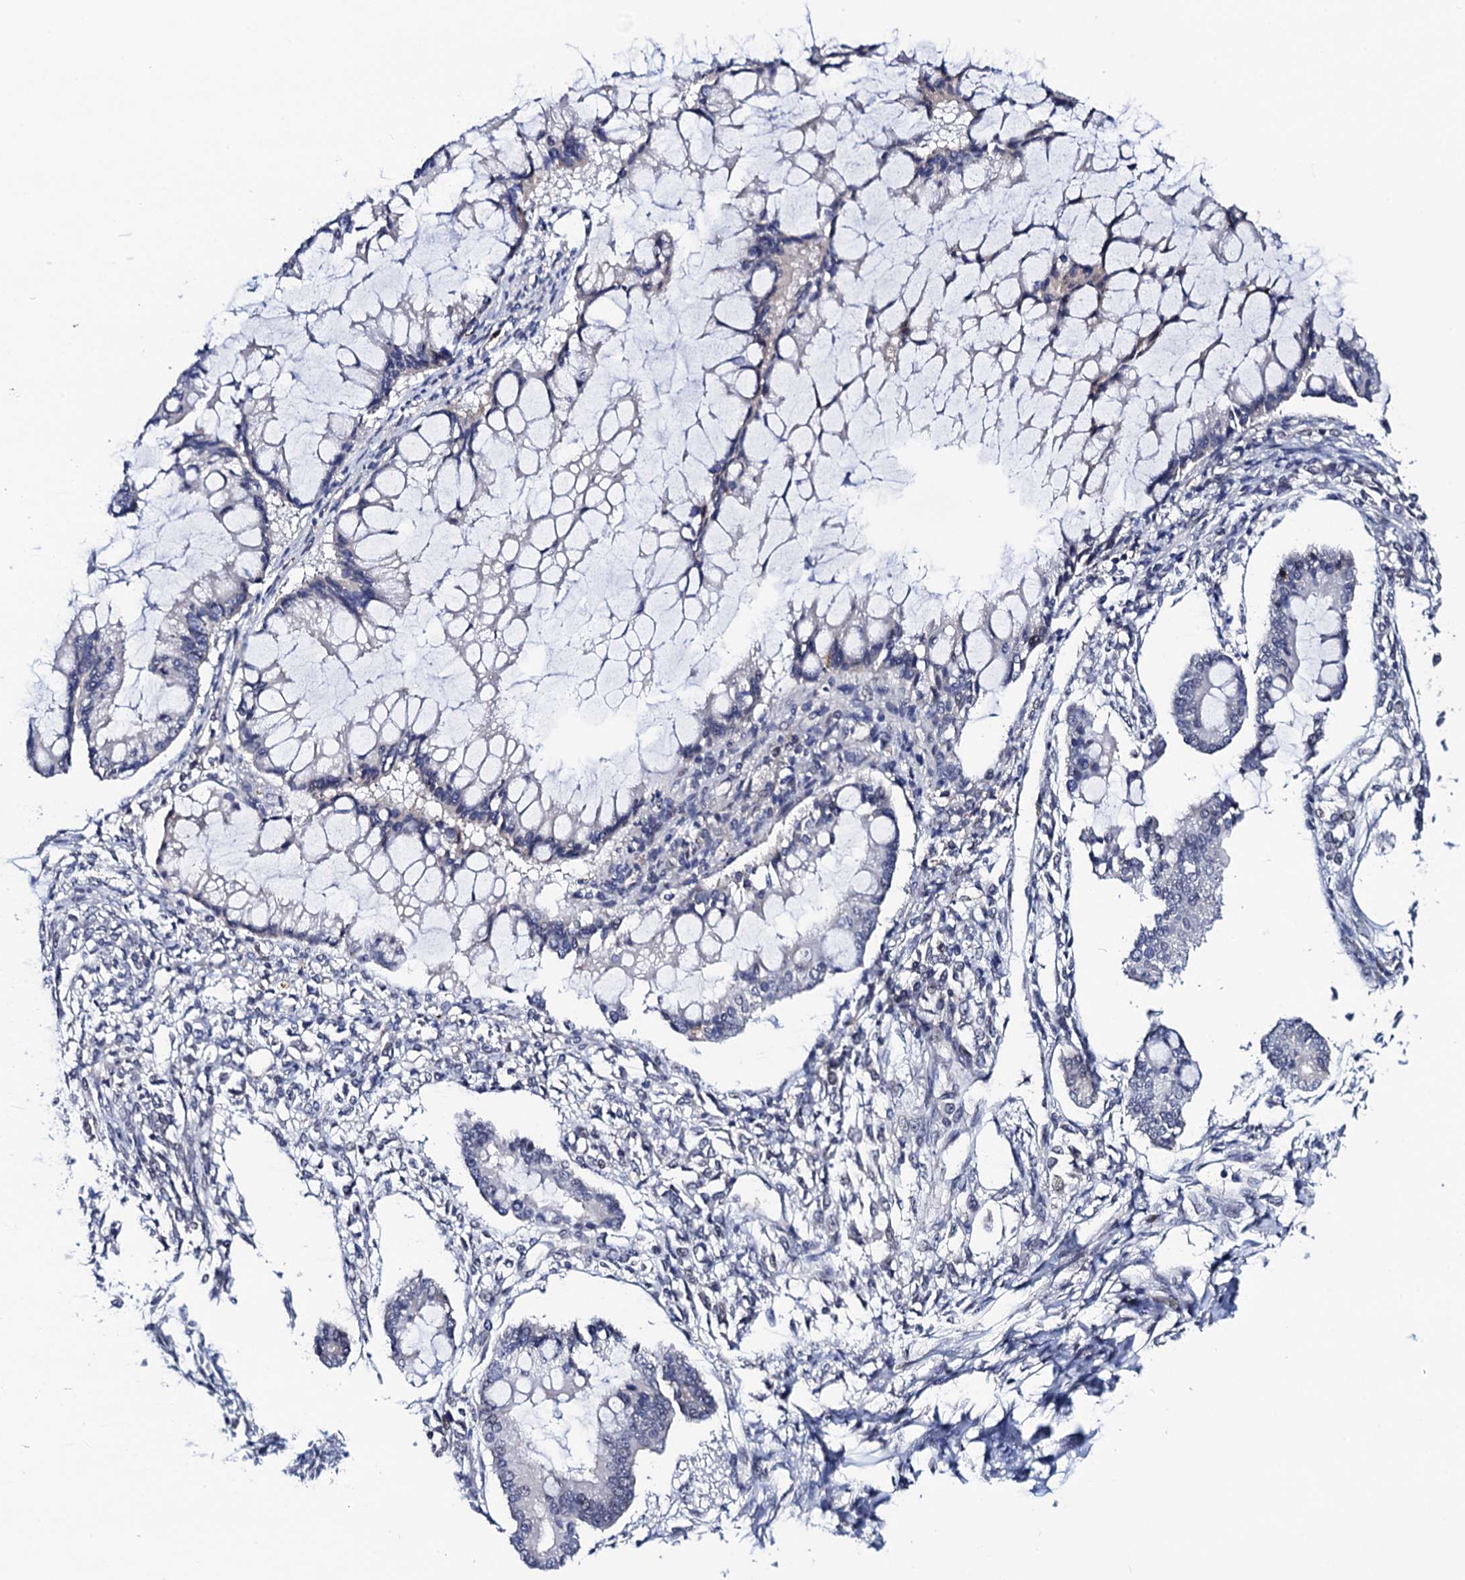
{"staining": {"intensity": "negative", "quantity": "none", "location": "none"}, "tissue": "ovarian cancer", "cell_type": "Tumor cells", "image_type": "cancer", "snomed": [{"axis": "morphology", "description": "Cystadenocarcinoma, mucinous, NOS"}, {"axis": "topography", "description": "Ovary"}], "caption": "A micrograph of ovarian cancer (mucinous cystadenocarcinoma) stained for a protein demonstrates no brown staining in tumor cells.", "gene": "C16orf87", "patient": {"sex": "female", "age": 73}}